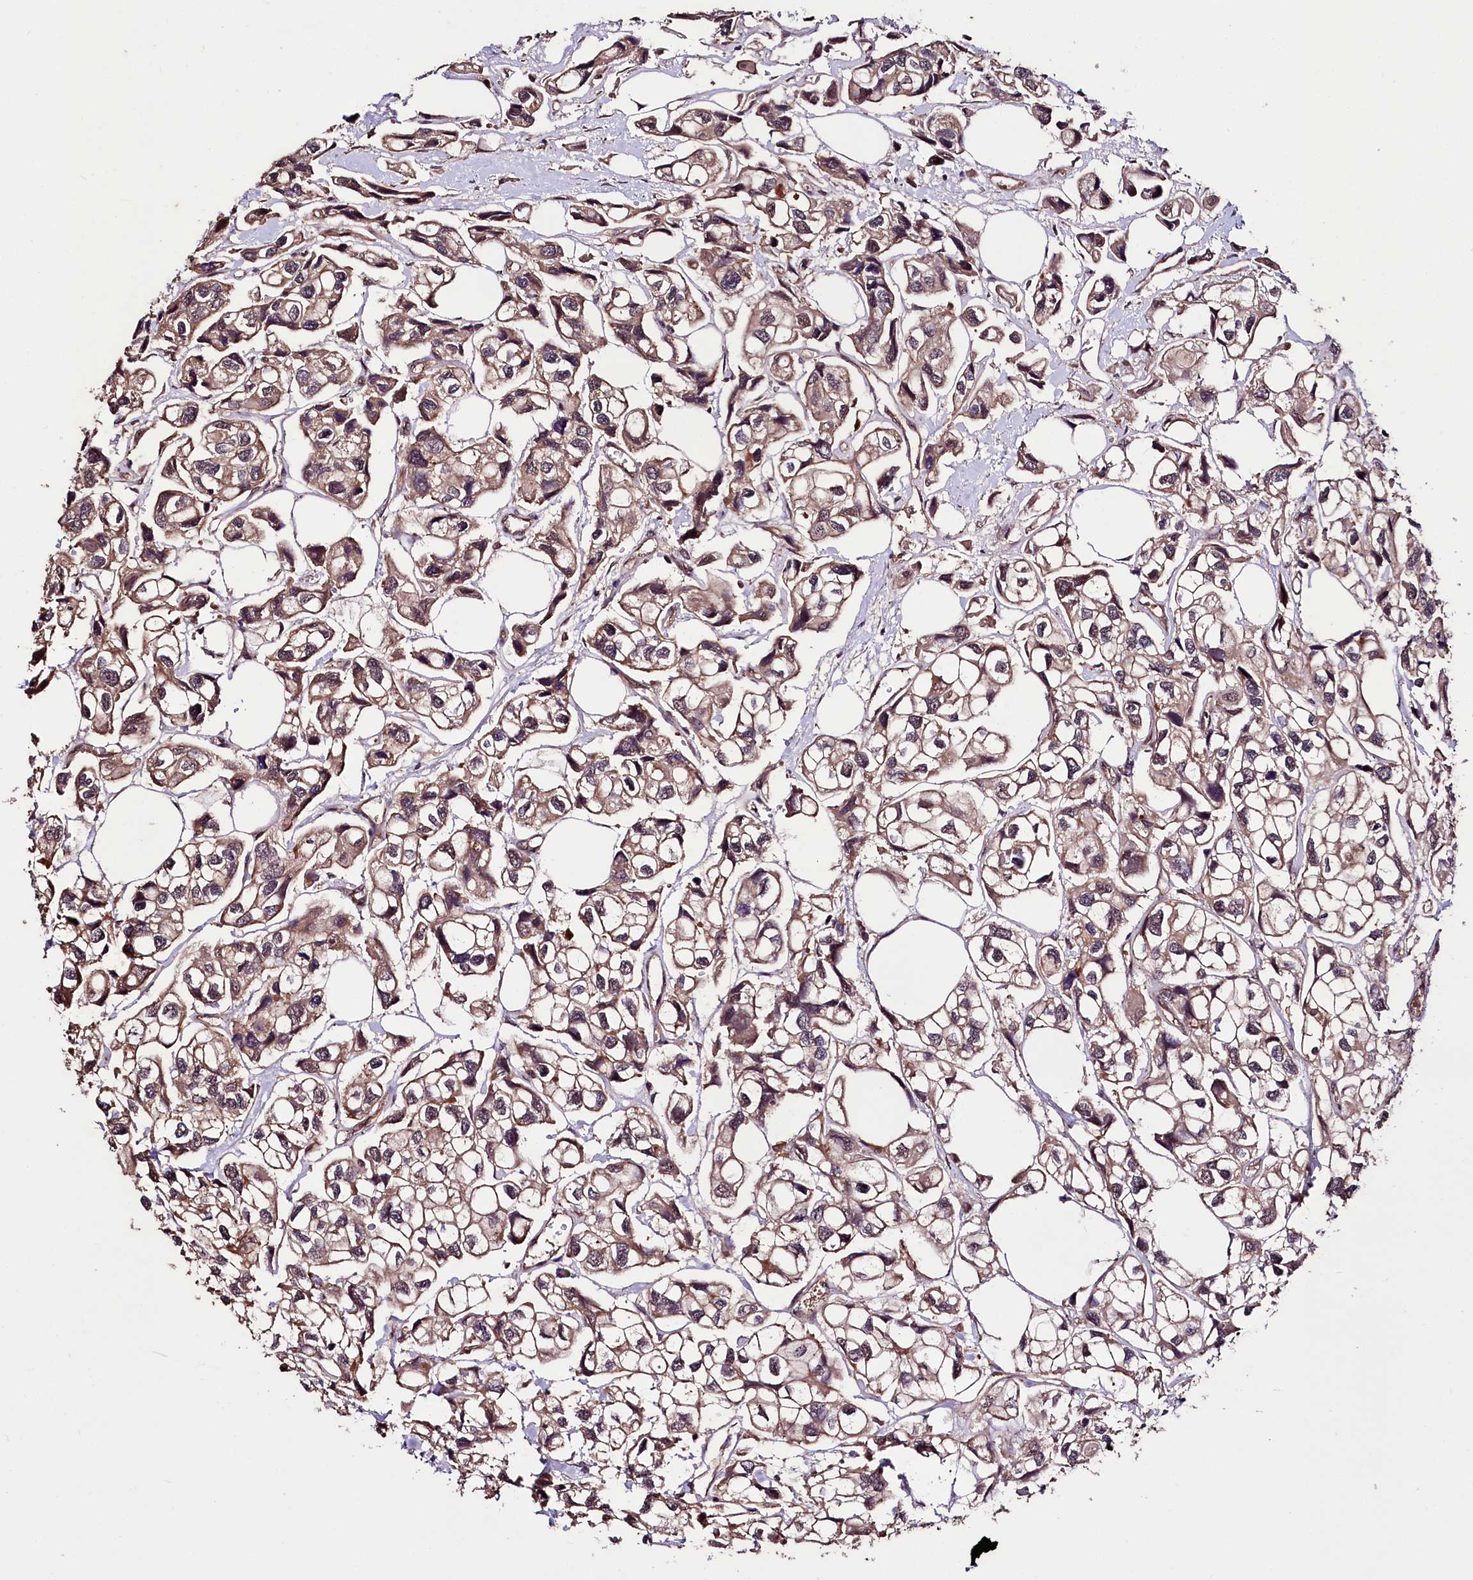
{"staining": {"intensity": "weak", "quantity": "25%-75%", "location": "cytoplasmic/membranous"}, "tissue": "urothelial cancer", "cell_type": "Tumor cells", "image_type": "cancer", "snomed": [{"axis": "morphology", "description": "Urothelial carcinoma, High grade"}, {"axis": "topography", "description": "Urinary bladder"}], "caption": "Immunohistochemistry (IHC) staining of high-grade urothelial carcinoma, which reveals low levels of weak cytoplasmic/membranous staining in approximately 25%-75% of tumor cells indicating weak cytoplasmic/membranous protein expression. The staining was performed using DAB (3,3'-diaminobenzidine) (brown) for protein detection and nuclei were counterstained in hematoxylin (blue).", "gene": "KLRB1", "patient": {"sex": "male", "age": 67}}